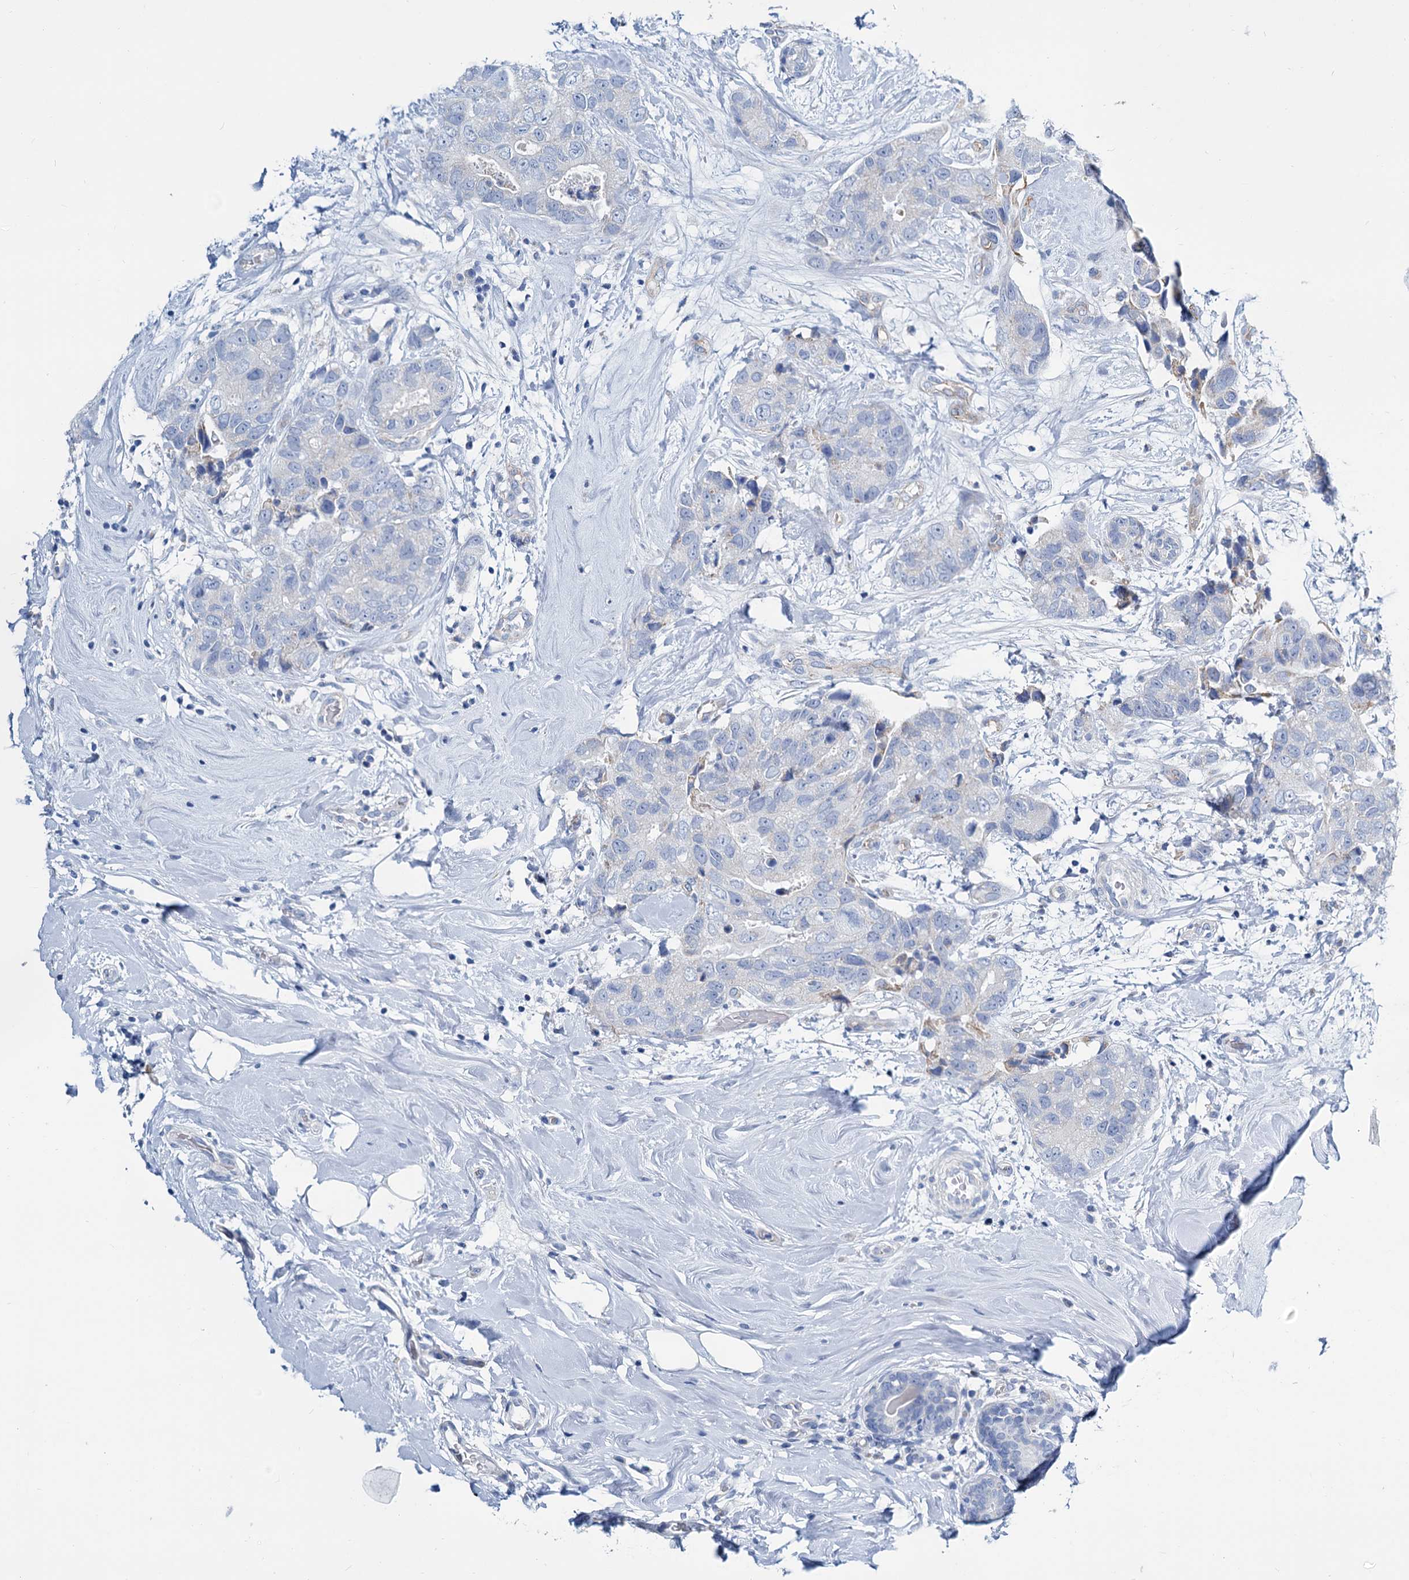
{"staining": {"intensity": "negative", "quantity": "none", "location": "none"}, "tissue": "breast cancer", "cell_type": "Tumor cells", "image_type": "cancer", "snomed": [{"axis": "morphology", "description": "Duct carcinoma"}, {"axis": "topography", "description": "Breast"}], "caption": "Tumor cells show no significant protein expression in breast cancer (invasive ductal carcinoma).", "gene": "SLC1A3", "patient": {"sex": "female", "age": 62}}